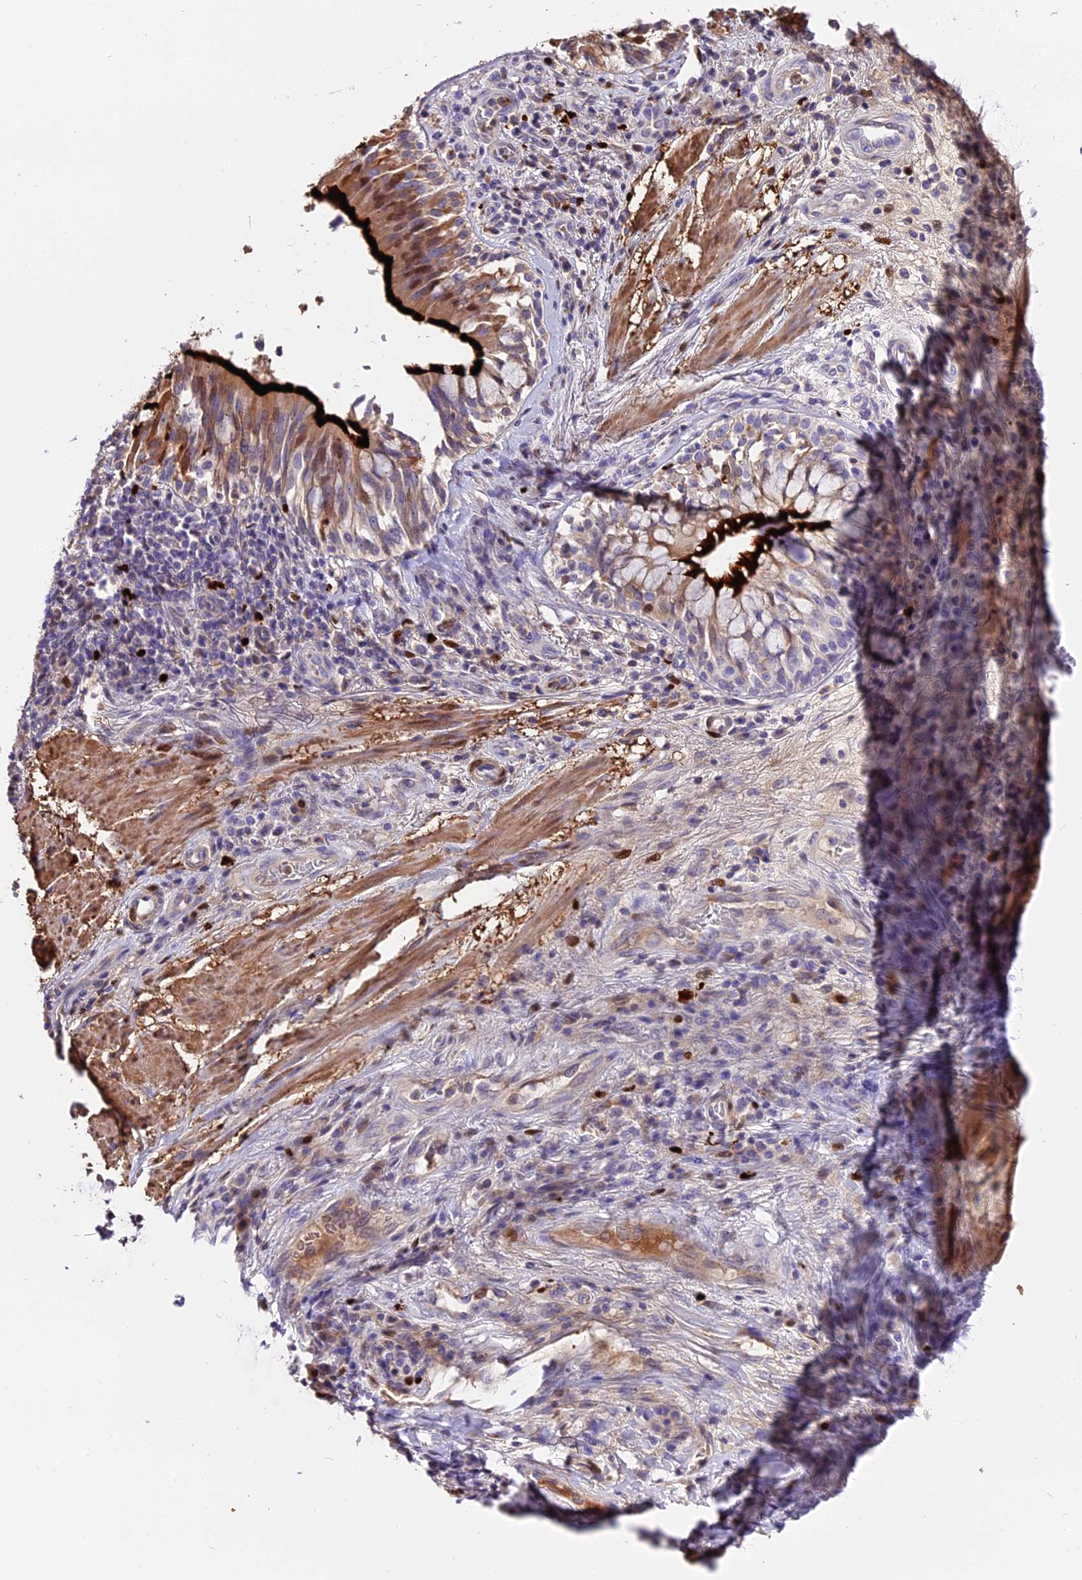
{"staining": {"intensity": "moderate", "quantity": "25%-75%", "location": "cytoplasmic/membranous"}, "tissue": "adipose tissue", "cell_type": "Adipocytes", "image_type": "normal", "snomed": [{"axis": "morphology", "description": "Normal tissue, NOS"}, {"axis": "morphology", "description": "Squamous cell carcinoma, NOS"}, {"axis": "topography", "description": "Bronchus"}, {"axis": "topography", "description": "Lung"}], "caption": "Immunohistochemistry photomicrograph of normal adipose tissue: human adipose tissue stained using immunohistochemistry (IHC) demonstrates medium levels of moderate protein expression localized specifically in the cytoplasmic/membranous of adipocytes, appearing as a cytoplasmic/membranous brown color.", "gene": "MAP3K7CL", "patient": {"sex": "male", "age": 64}}